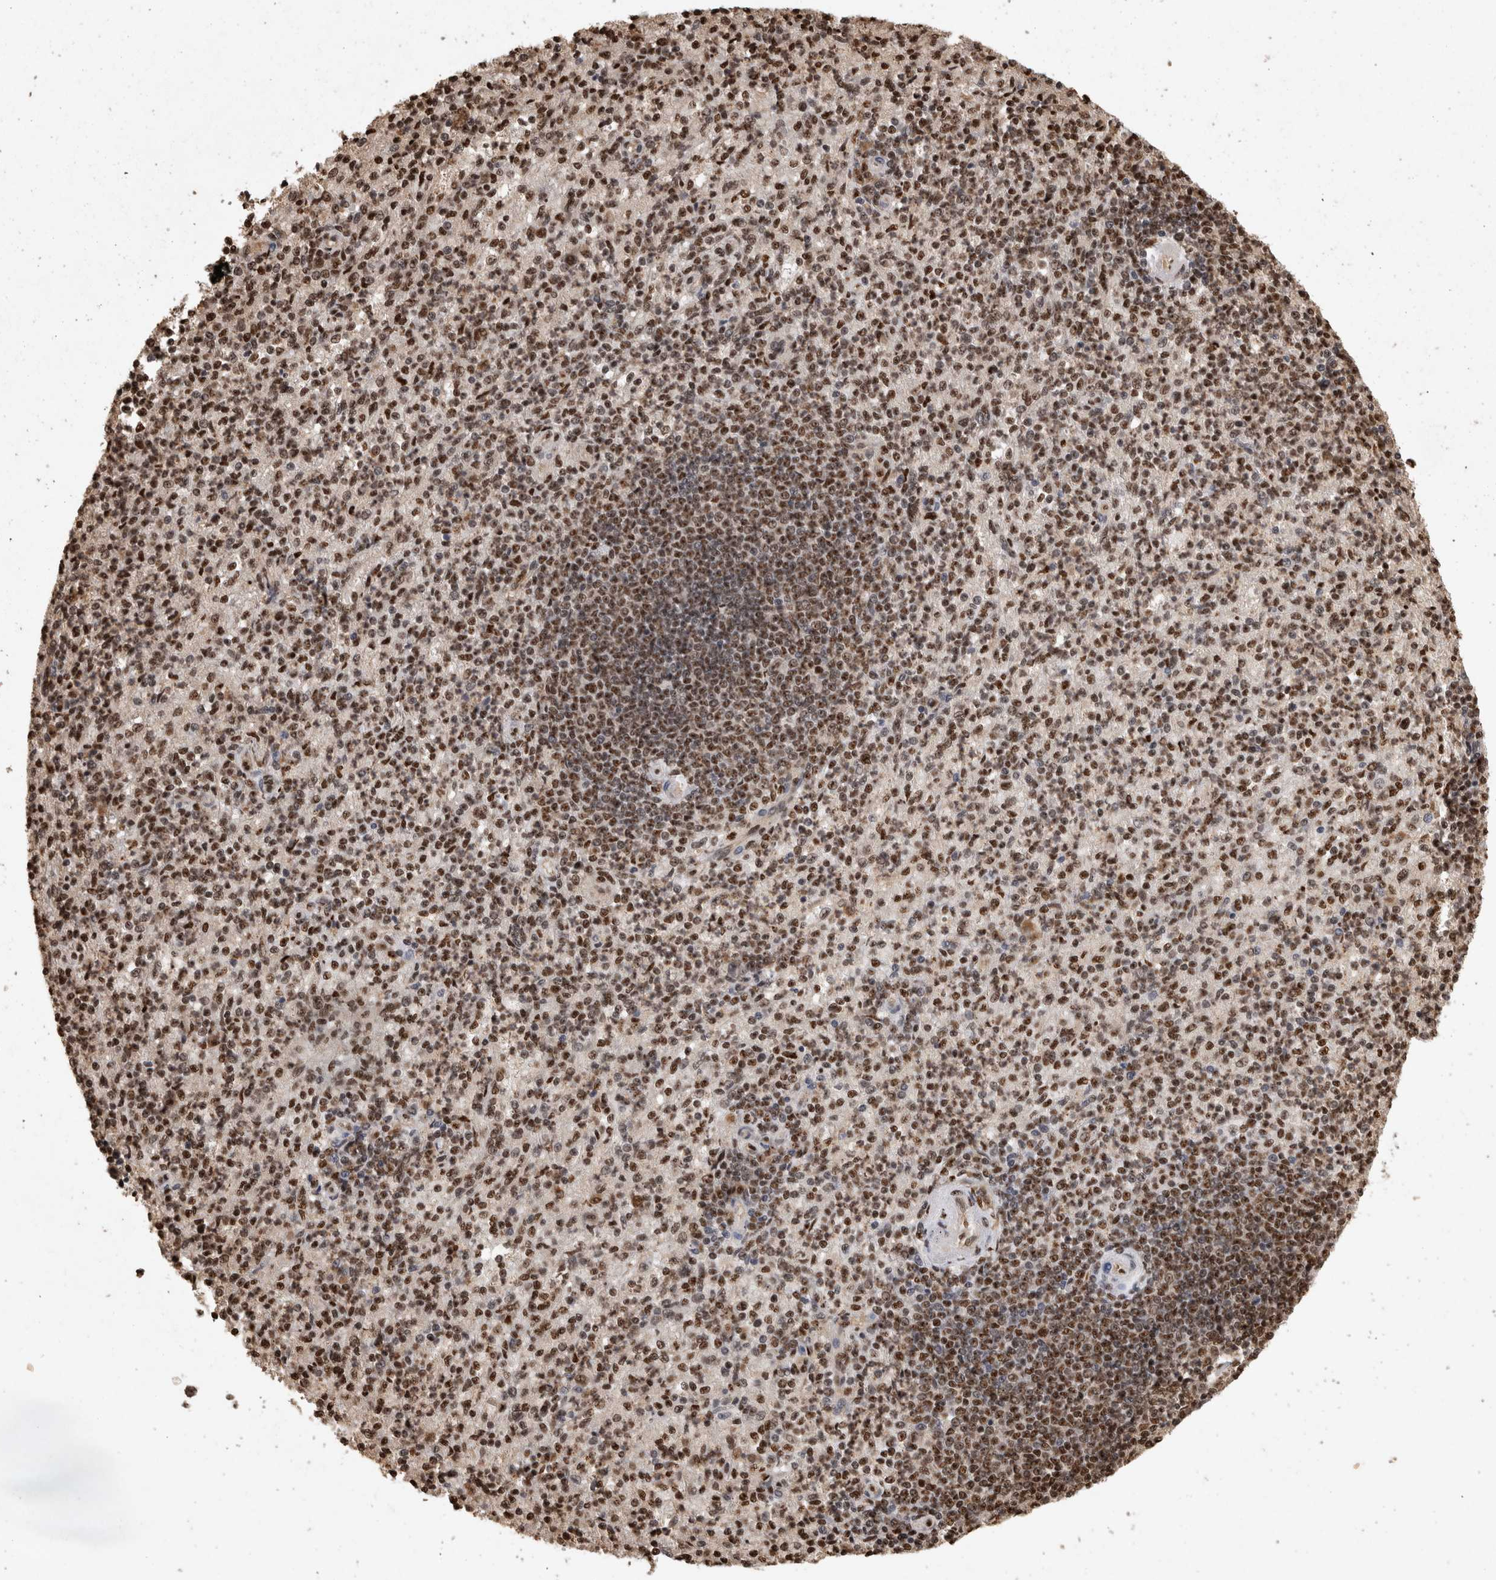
{"staining": {"intensity": "strong", "quantity": ">75%", "location": "nuclear"}, "tissue": "spleen", "cell_type": "Cells in red pulp", "image_type": "normal", "snomed": [{"axis": "morphology", "description": "Normal tissue, NOS"}, {"axis": "topography", "description": "Spleen"}], "caption": "Benign spleen reveals strong nuclear staining in about >75% of cells in red pulp, visualized by immunohistochemistry.", "gene": "RAD50", "patient": {"sex": "female", "age": 74}}